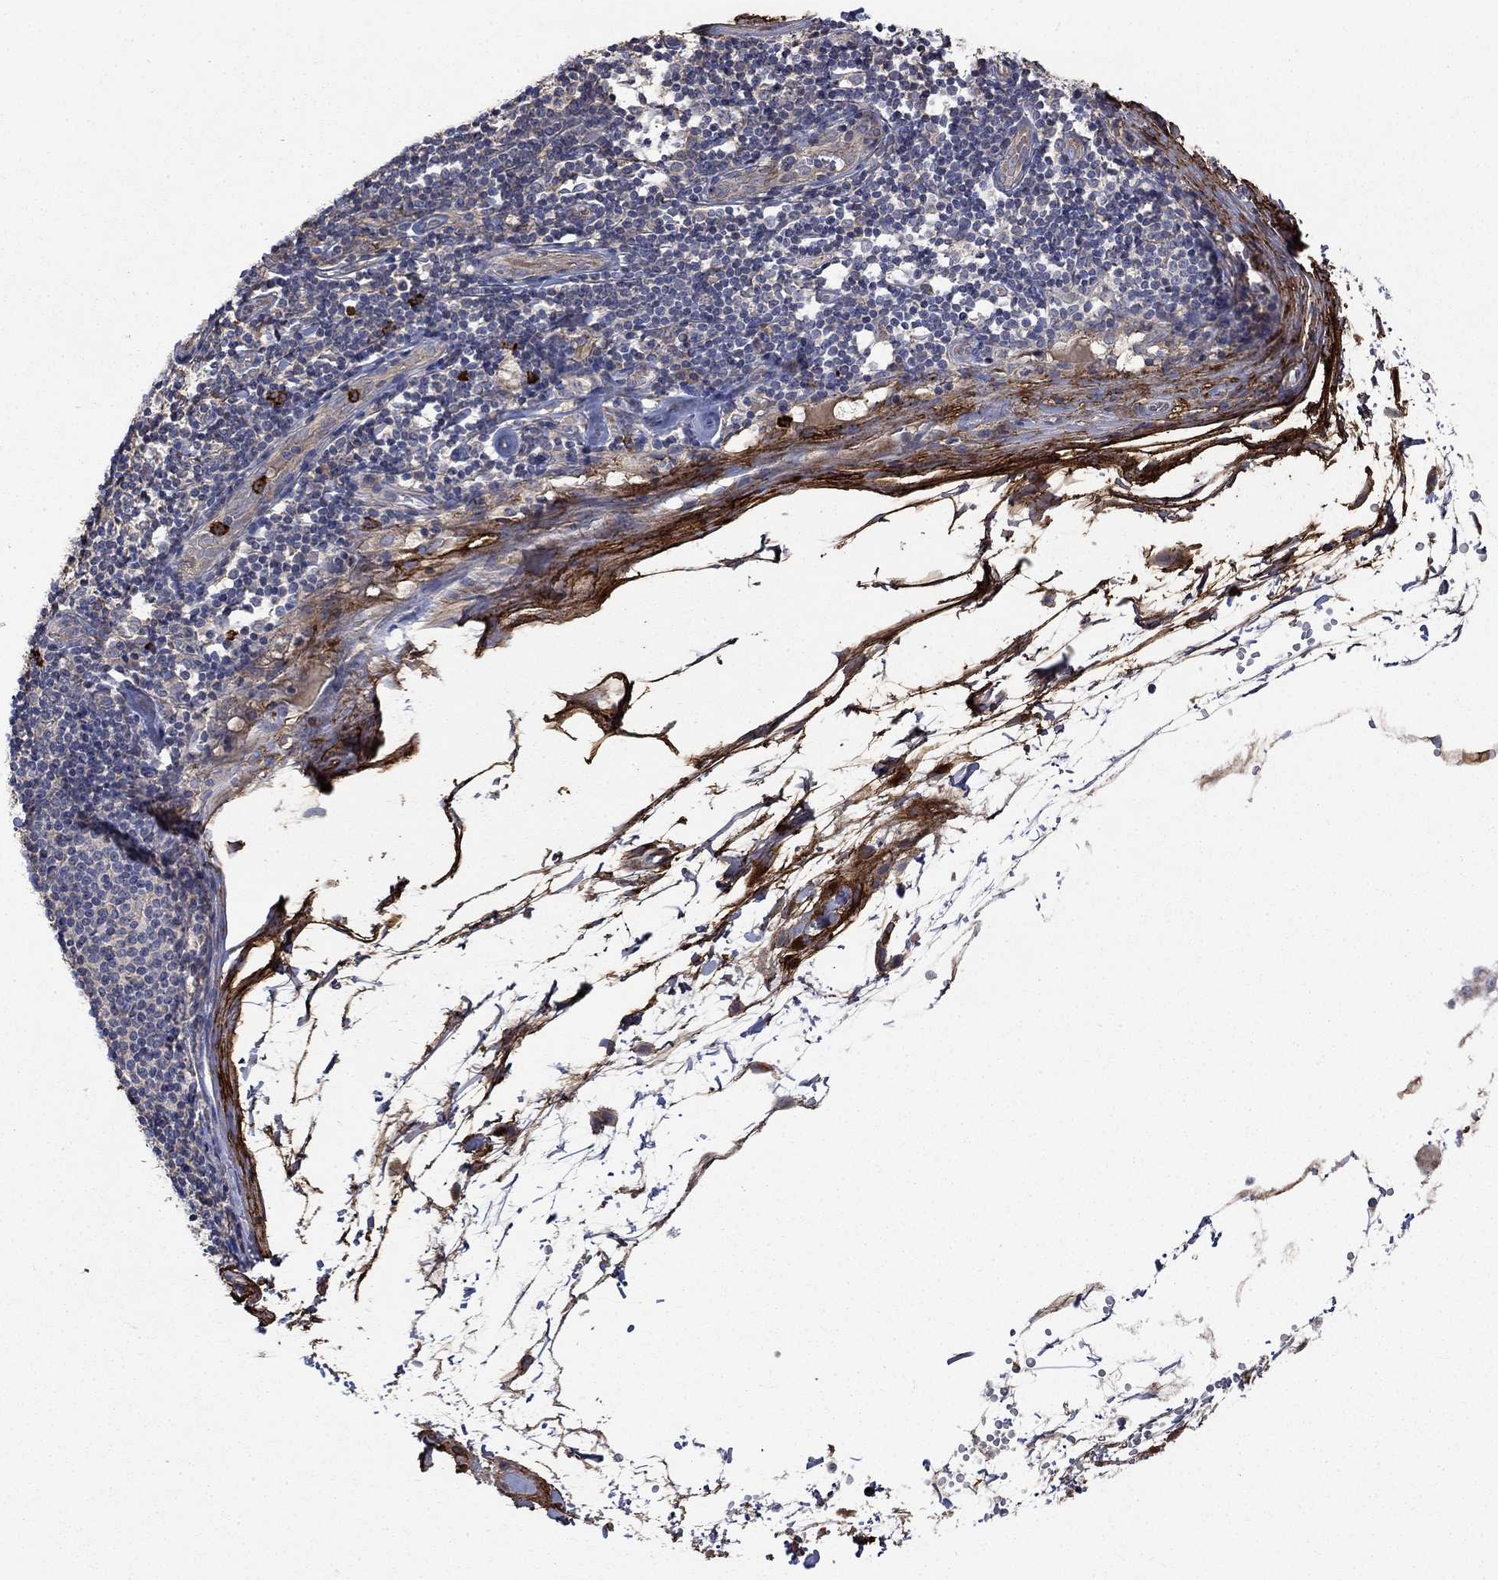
{"staining": {"intensity": "negative", "quantity": "none", "location": "none"}, "tissue": "melanoma", "cell_type": "Tumor cells", "image_type": "cancer", "snomed": [{"axis": "morphology", "description": "Malignant melanoma, Metastatic site"}, {"axis": "topography", "description": "Lymph node"}], "caption": "Tumor cells show no significant positivity in malignant melanoma (metastatic site).", "gene": "VCAN", "patient": {"sex": "female", "age": 64}}